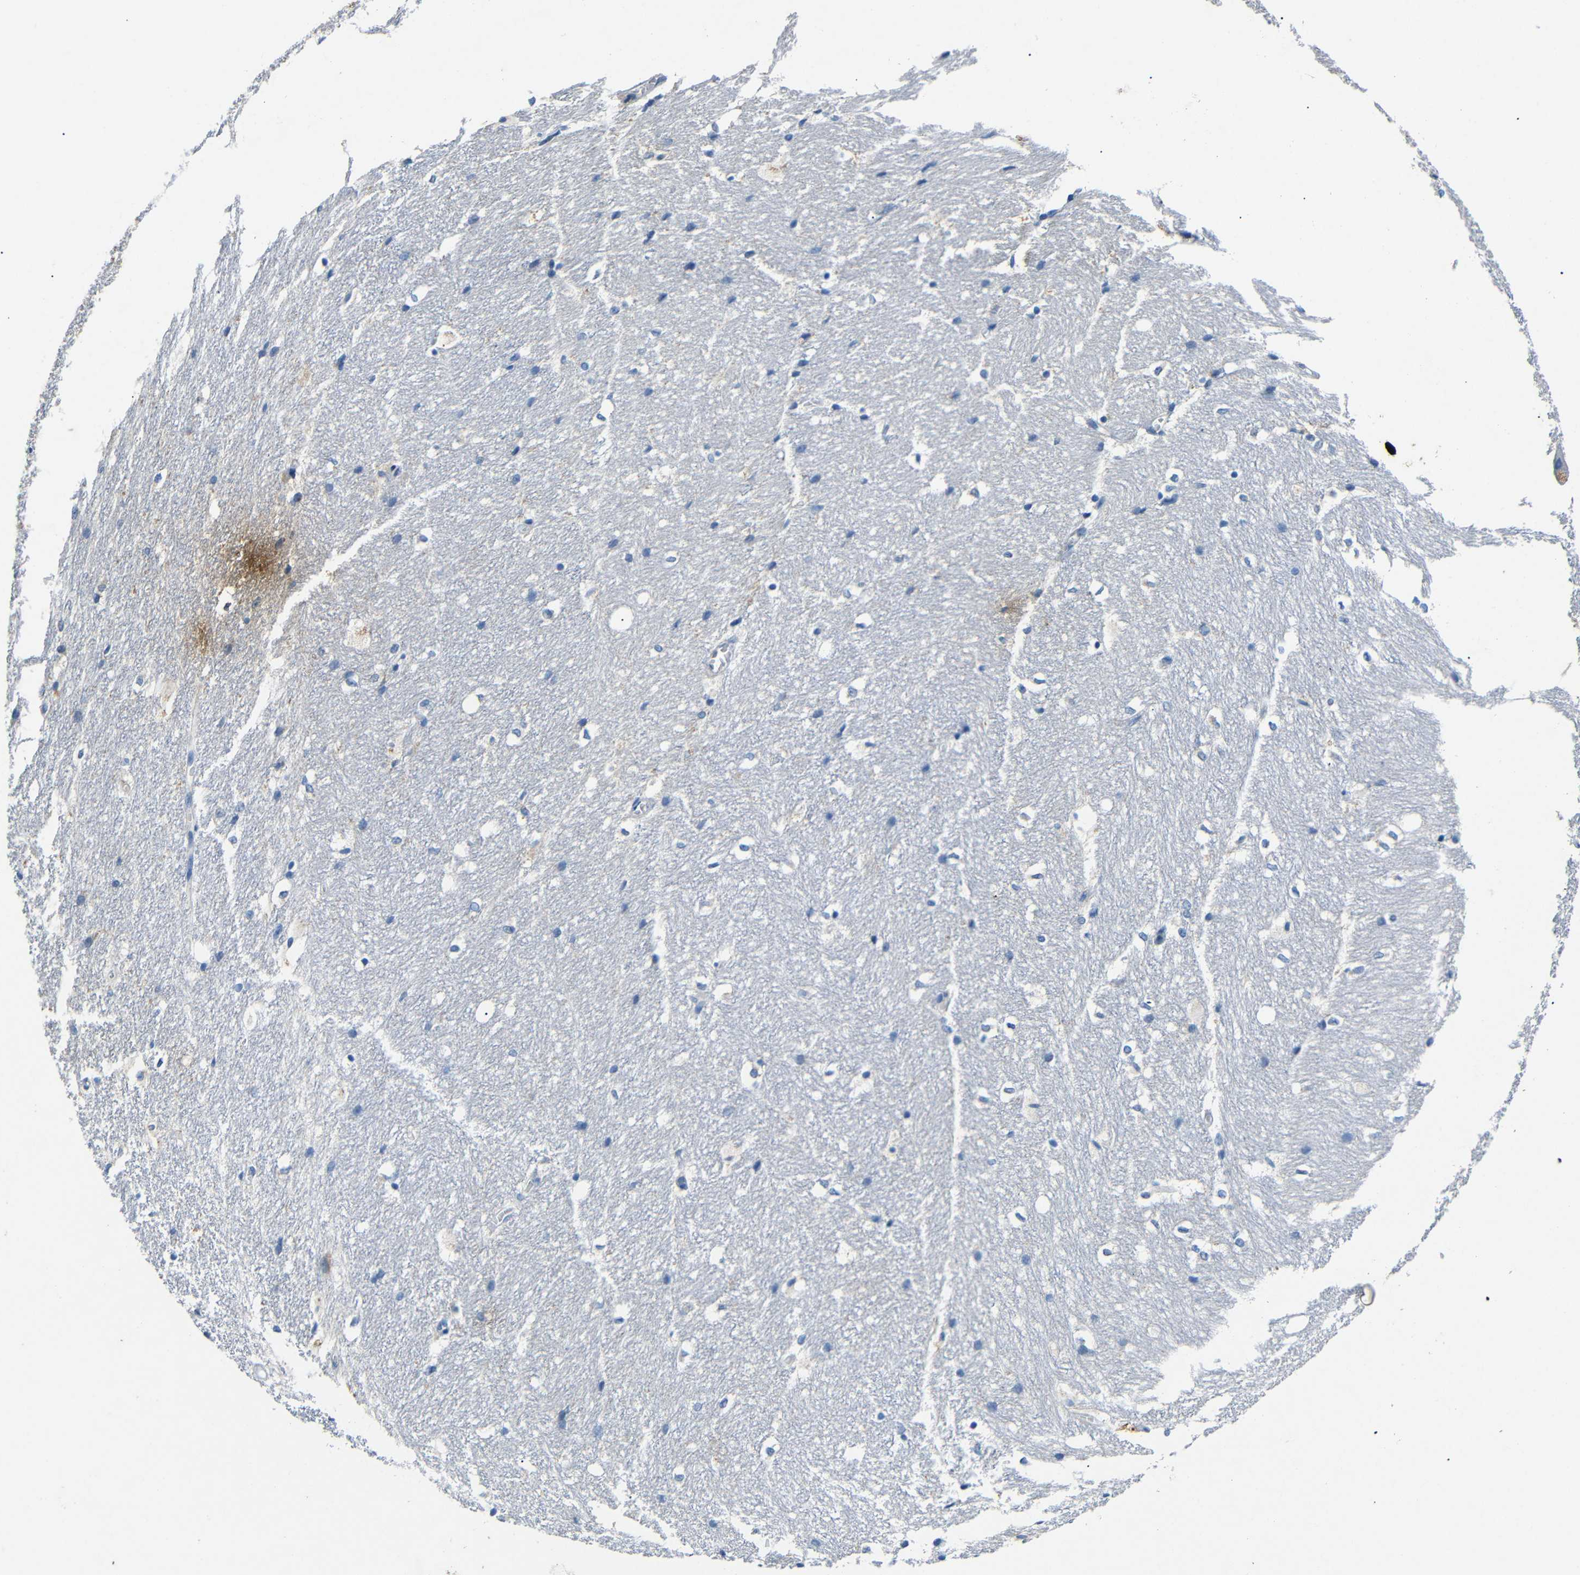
{"staining": {"intensity": "moderate", "quantity": "<25%", "location": "cytoplasmic/membranous"}, "tissue": "hippocampus", "cell_type": "Glial cells", "image_type": "normal", "snomed": [{"axis": "morphology", "description": "Normal tissue, NOS"}, {"axis": "topography", "description": "Hippocampus"}], "caption": "The photomicrograph demonstrates staining of normal hippocampus, revealing moderate cytoplasmic/membranous protein positivity (brown color) within glial cells. The protein is stained brown, and the nuclei are stained in blue (DAB (3,3'-diaminobenzidine) IHC with brightfield microscopy, high magnification).", "gene": "INCENP", "patient": {"sex": "female", "age": 19}}